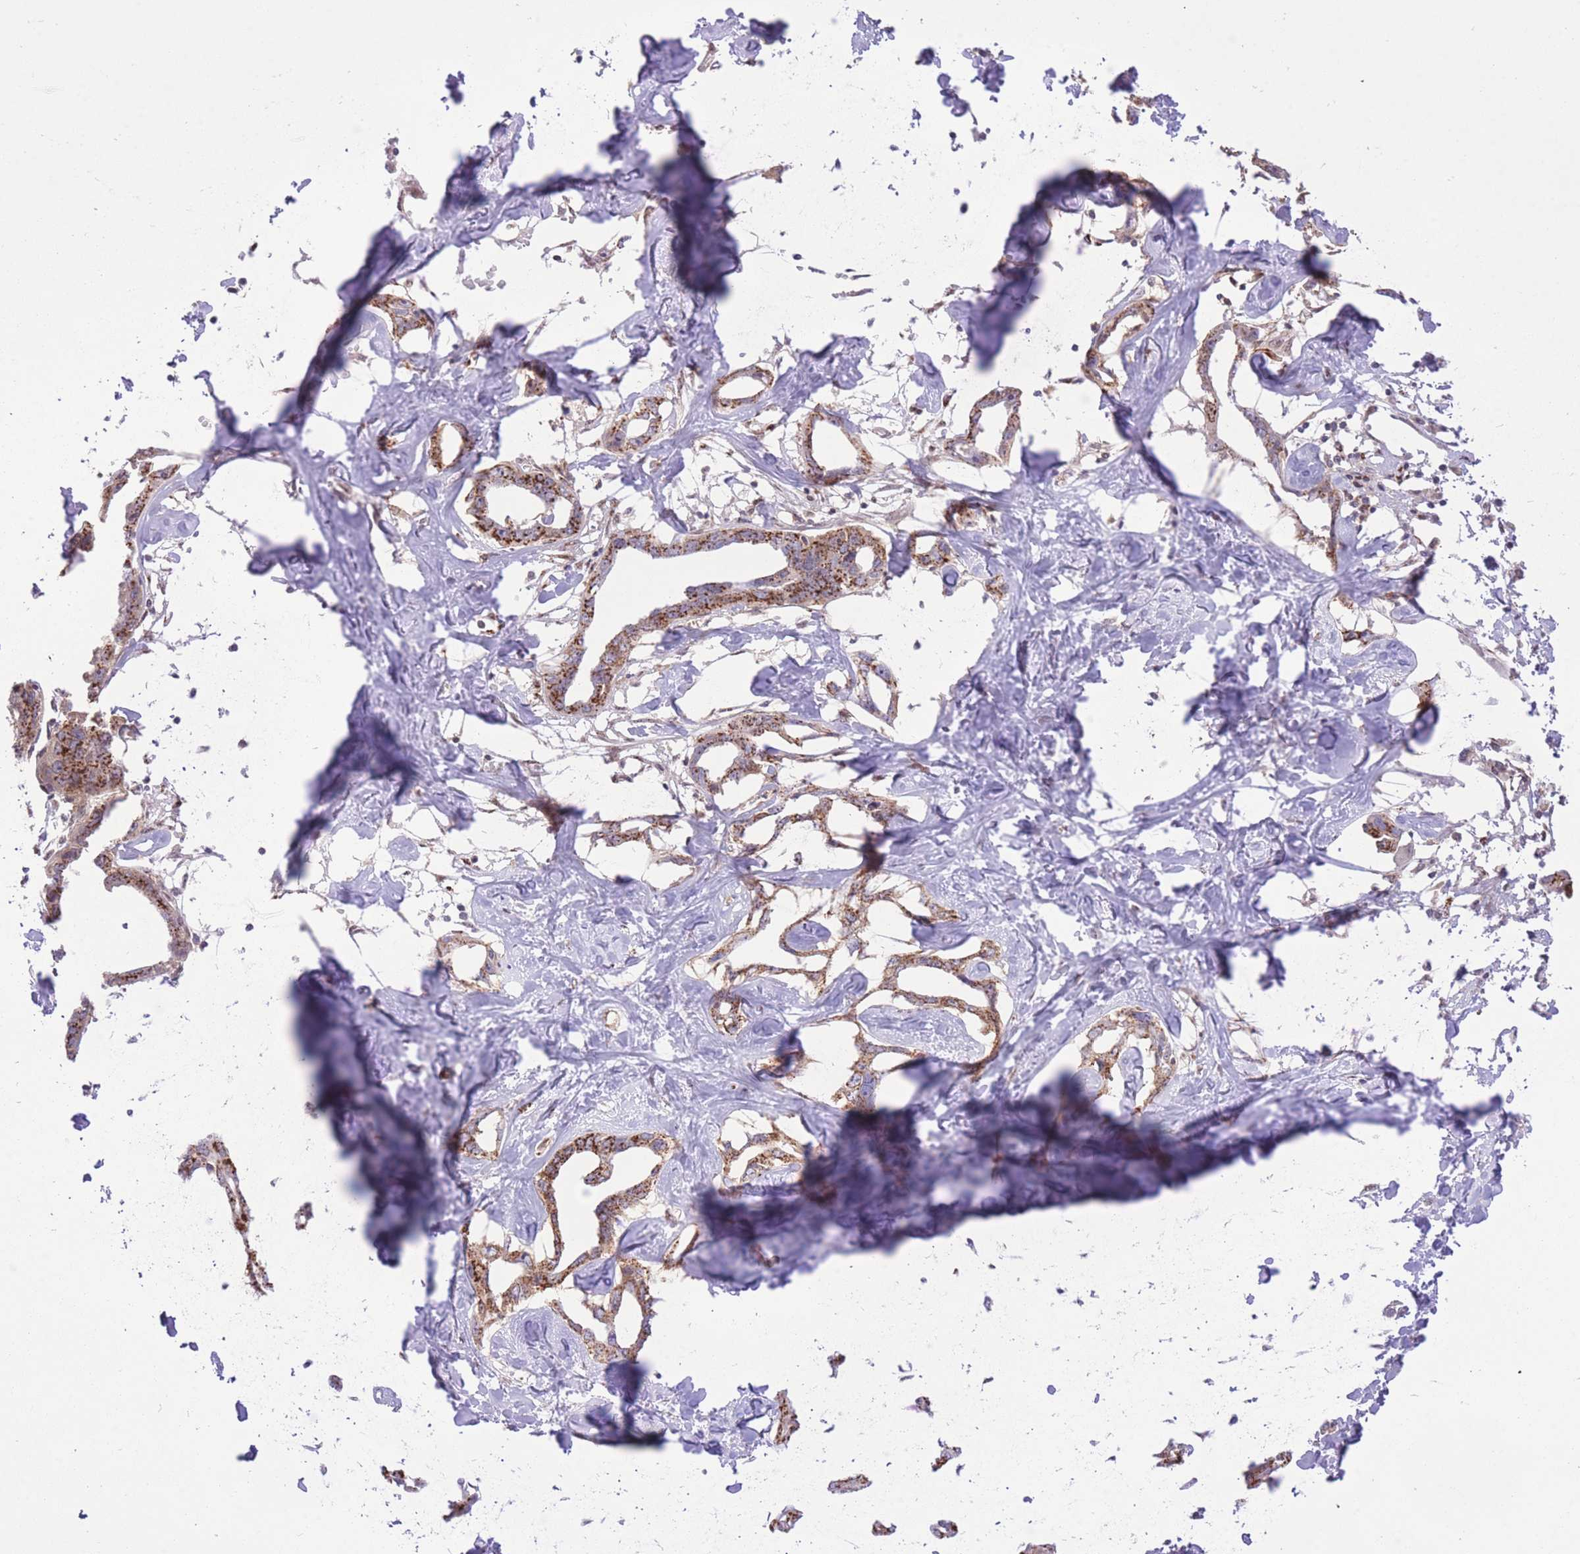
{"staining": {"intensity": "strong", "quantity": ">75%", "location": "cytoplasmic/membranous"}, "tissue": "liver cancer", "cell_type": "Tumor cells", "image_type": "cancer", "snomed": [{"axis": "morphology", "description": "Cholangiocarcinoma"}, {"axis": "topography", "description": "Liver"}], "caption": "Immunohistochemistry (IHC) histopathology image of human liver cancer (cholangiocarcinoma) stained for a protein (brown), which shows high levels of strong cytoplasmic/membranous expression in about >75% of tumor cells.", "gene": "ZBED5", "patient": {"sex": "male", "age": 59}}